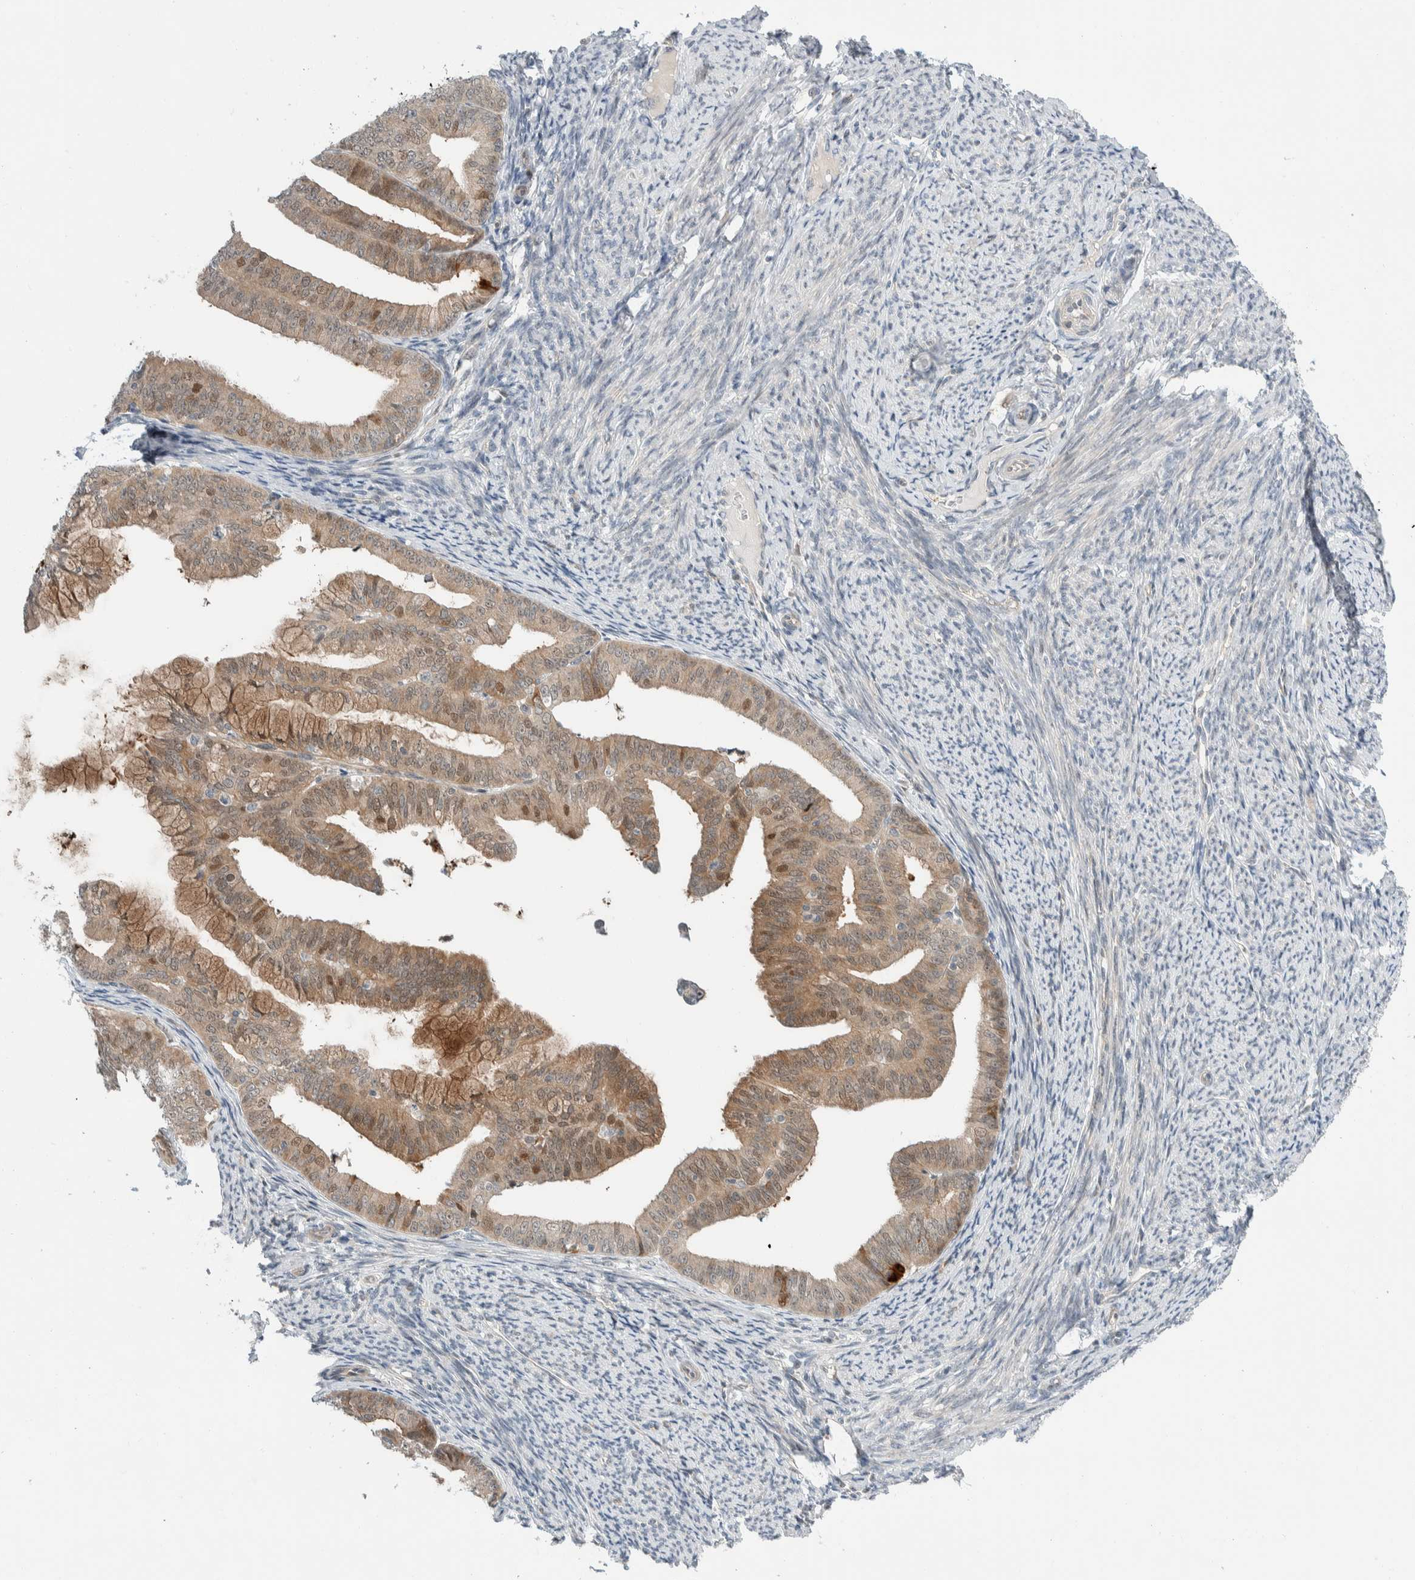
{"staining": {"intensity": "moderate", "quantity": "25%-75%", "location": "cytoplasmic/membranous,nuclear"}, "tissue": "endometrial cancer", "cell_type": "Tumor cells", "image_type": "cancer", "snomed": [{"axis": "morphology", "description": "Adenocarcinoma, NOS"}, {"axis": "topography", "description": "Endometrium"}], "caption": "Human adenocarcinoma (endometrial) stained for a protein (brown) demonstrates moderate cytoplasmic/membranous and nuclear positive staining in approximately 25%-75% of tumor cells.", "gene": "NCR3LG1", "patient": {"sex": "female", "age": 63}}